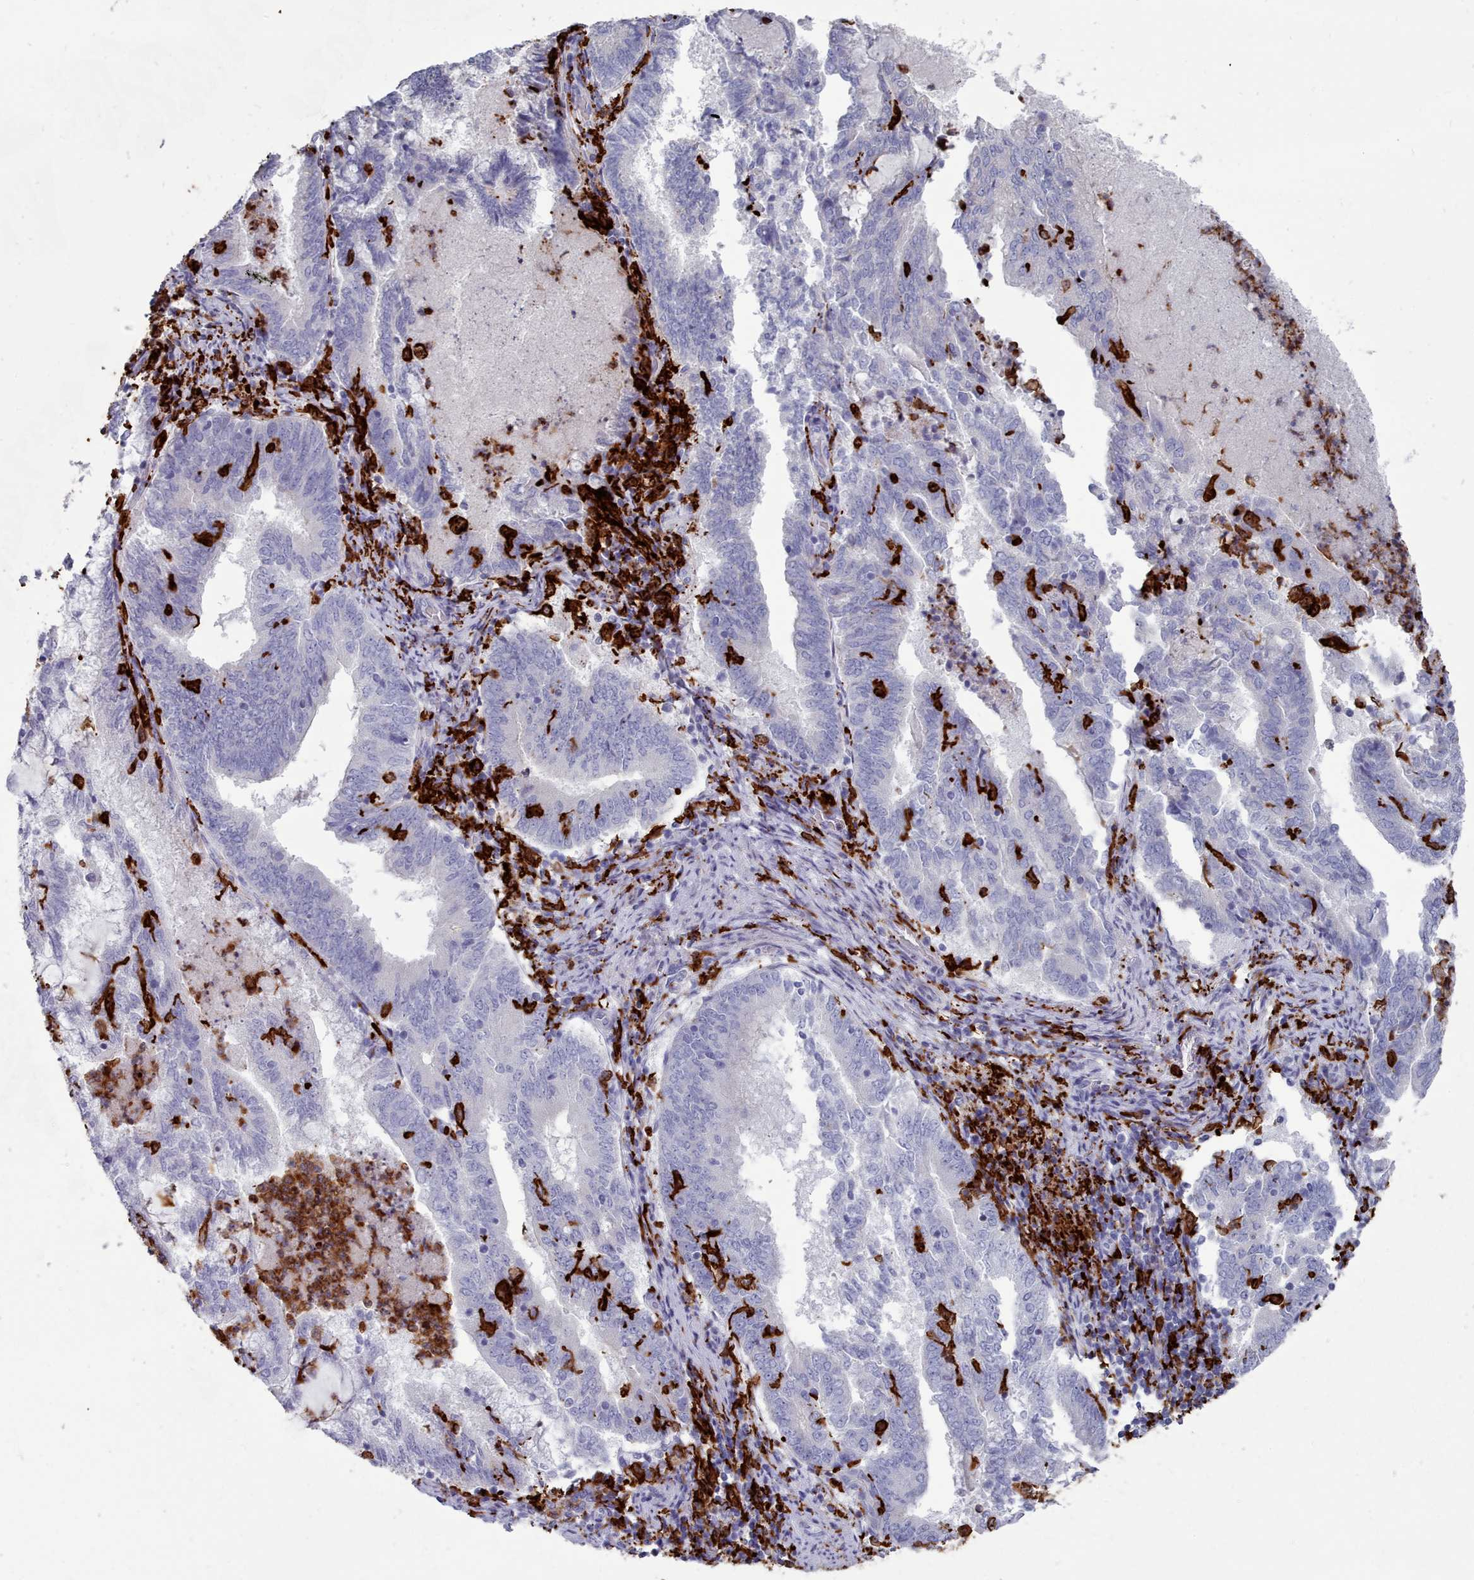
{"staining": {"intensity": "negative", "quantity": "none", "location": "none"}, "tissue": "endometrial cancer", "cell_type": "Tumor cells", "image_type": "cancer", "snomed": [{"axis": "morphology", "description": "Adenocarcinoma, NOS"}, {"axis": "topography", "description": "Endometrium"}], "caption": "DAB immunohistochemical staining of endometrial cancer (adenocarcinoma) shows no significant staining in tumor cells.", "gene": "AIF1", "patient": {"sex": "female", "age": 80}}